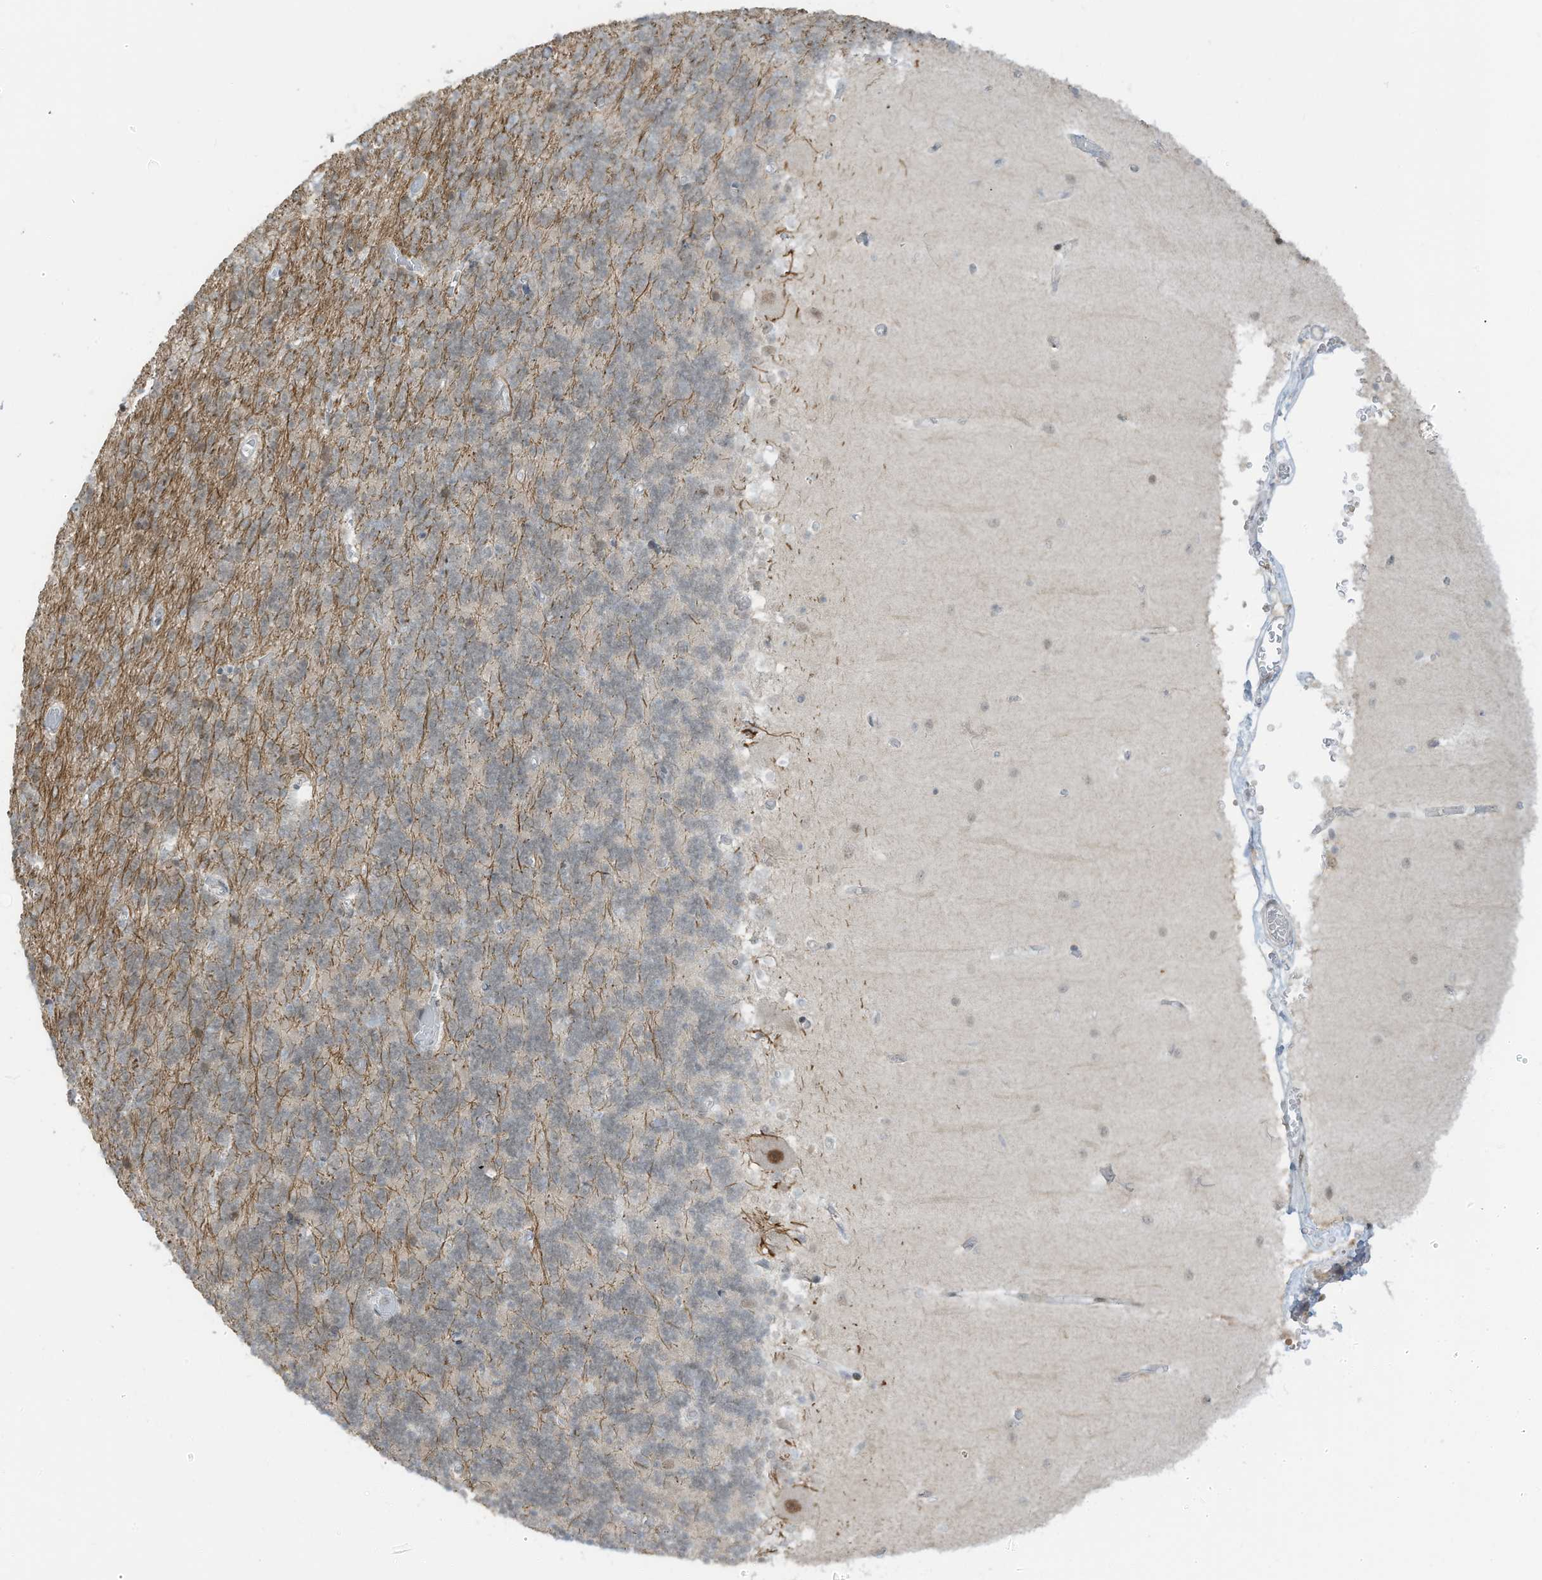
{"staining": {"intensity": "negative", "quantity": "none", "location": "none"}, "tissue": "cerebellum", "cell_type": "Cells in granular layer", "image_type": "normal", "snomed": [{"axis": "morphology", "description": "Normal tissue, NOS"}, {"axis": "topography", "description": "Cerebellum"}], "caption": "Human cerebellum stained for a protein using IHC displays no staining in cells in granular layer.", "gene": "ZCWPW2", "patient": {"sex": "male", "age": 37}}